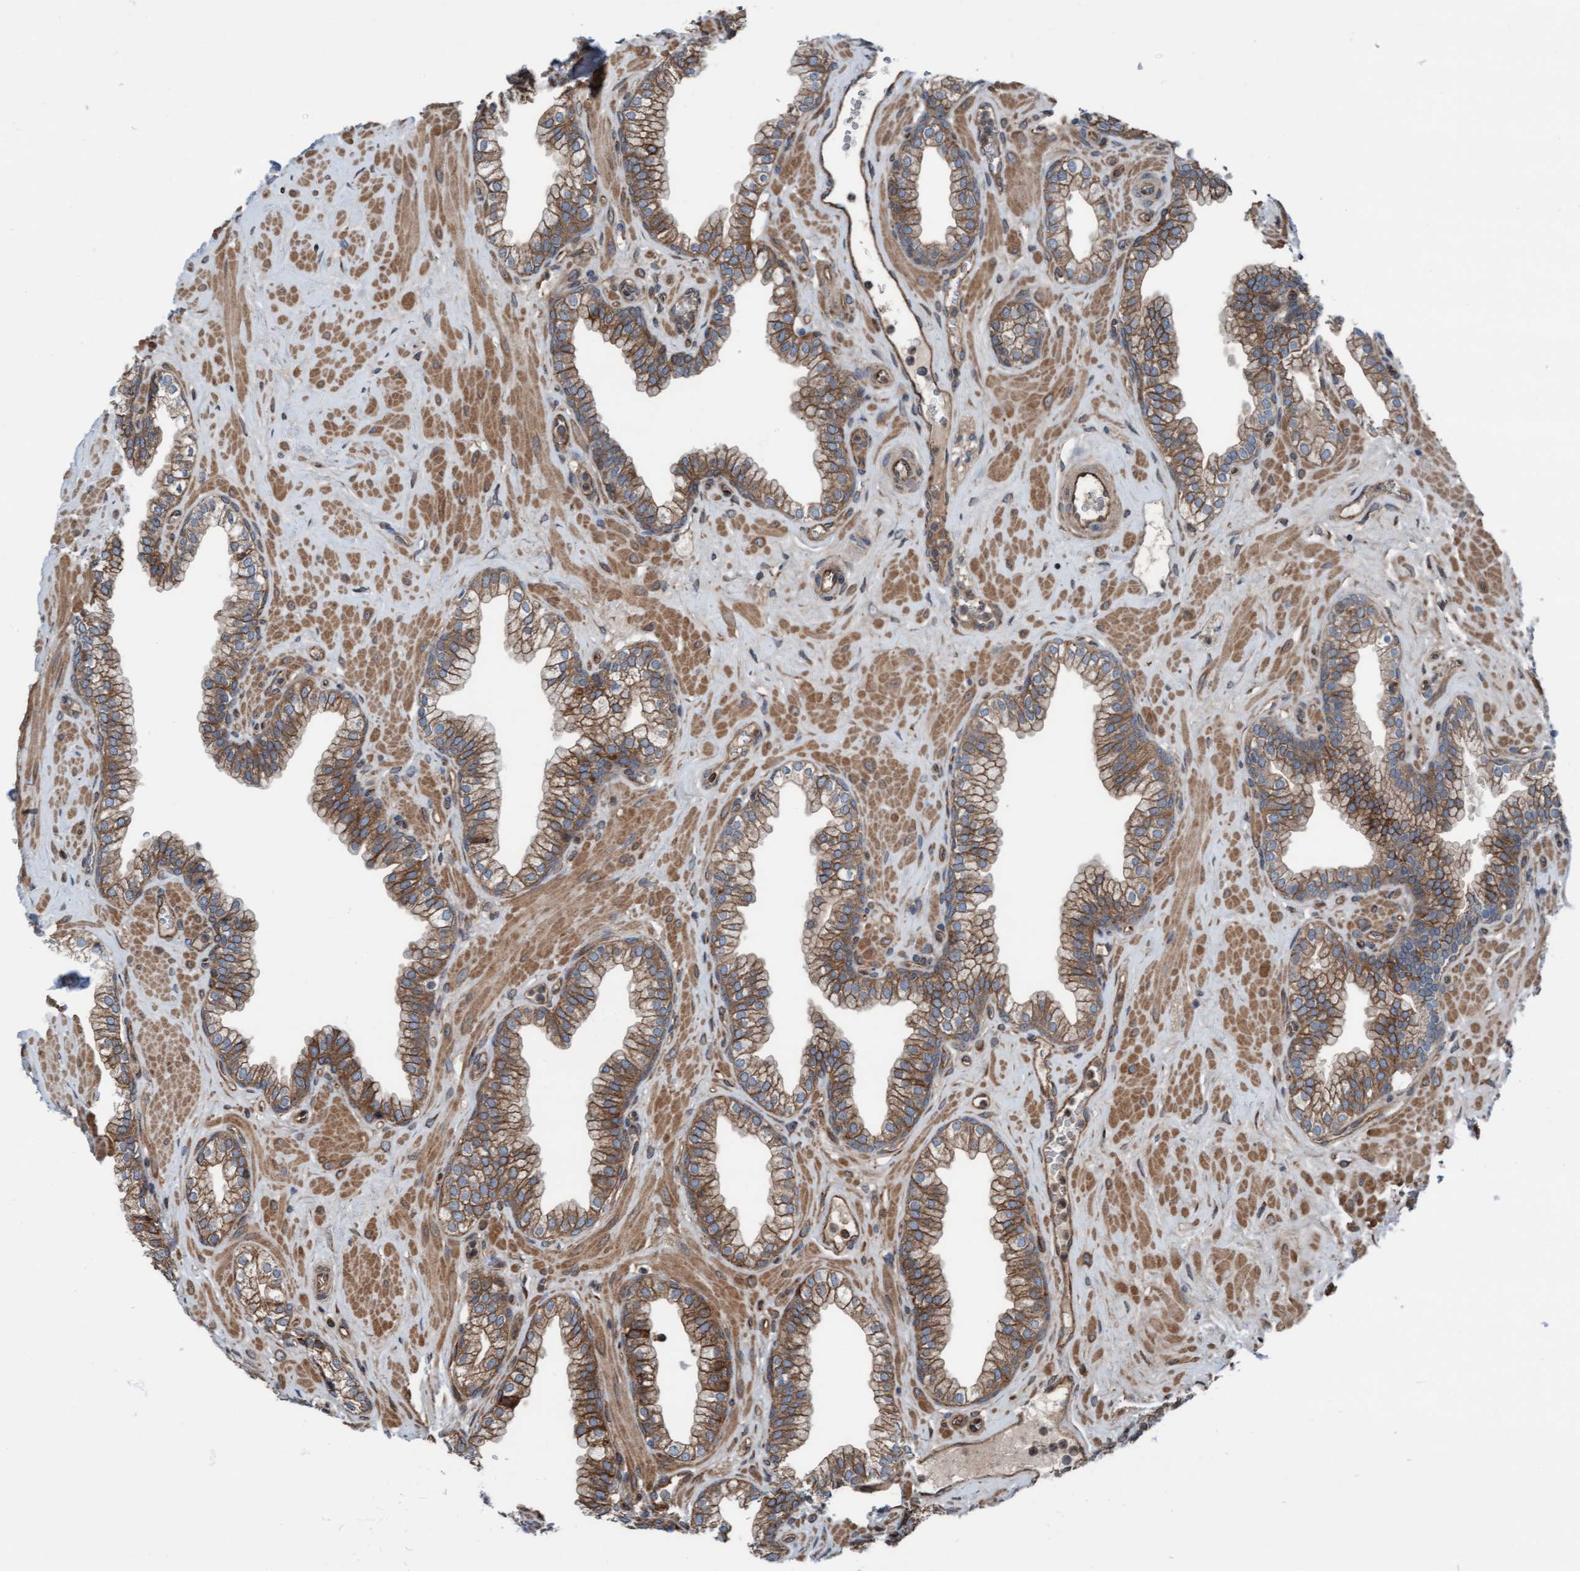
{"staining": {"intensity": "moderate", "quantity": ">75%", "location": "cytoplasmic/membranous"}, "tissue": "prostate", "cell_type": "Glandular cells", "image_type": "normal", "snomed": [{"axis": "morphology", "description": "Normal tissue, NOS"}, {"axis": "morphology", "description": "Urothelial carcinoma, Low grade"}, {"axis": "topography", "description": "Urinary bladder"}, {"axis": "topography", "description": "Prostate"}], "caption": "Prostate stained with DAB immunohistochemistry demonstrates medium levels of moderate cytoplasmic/membranous expression in approximately >75% of glandular cells.", "gene": "RAP1GAP2", "patient": {"sex": "male", "age": 60}}